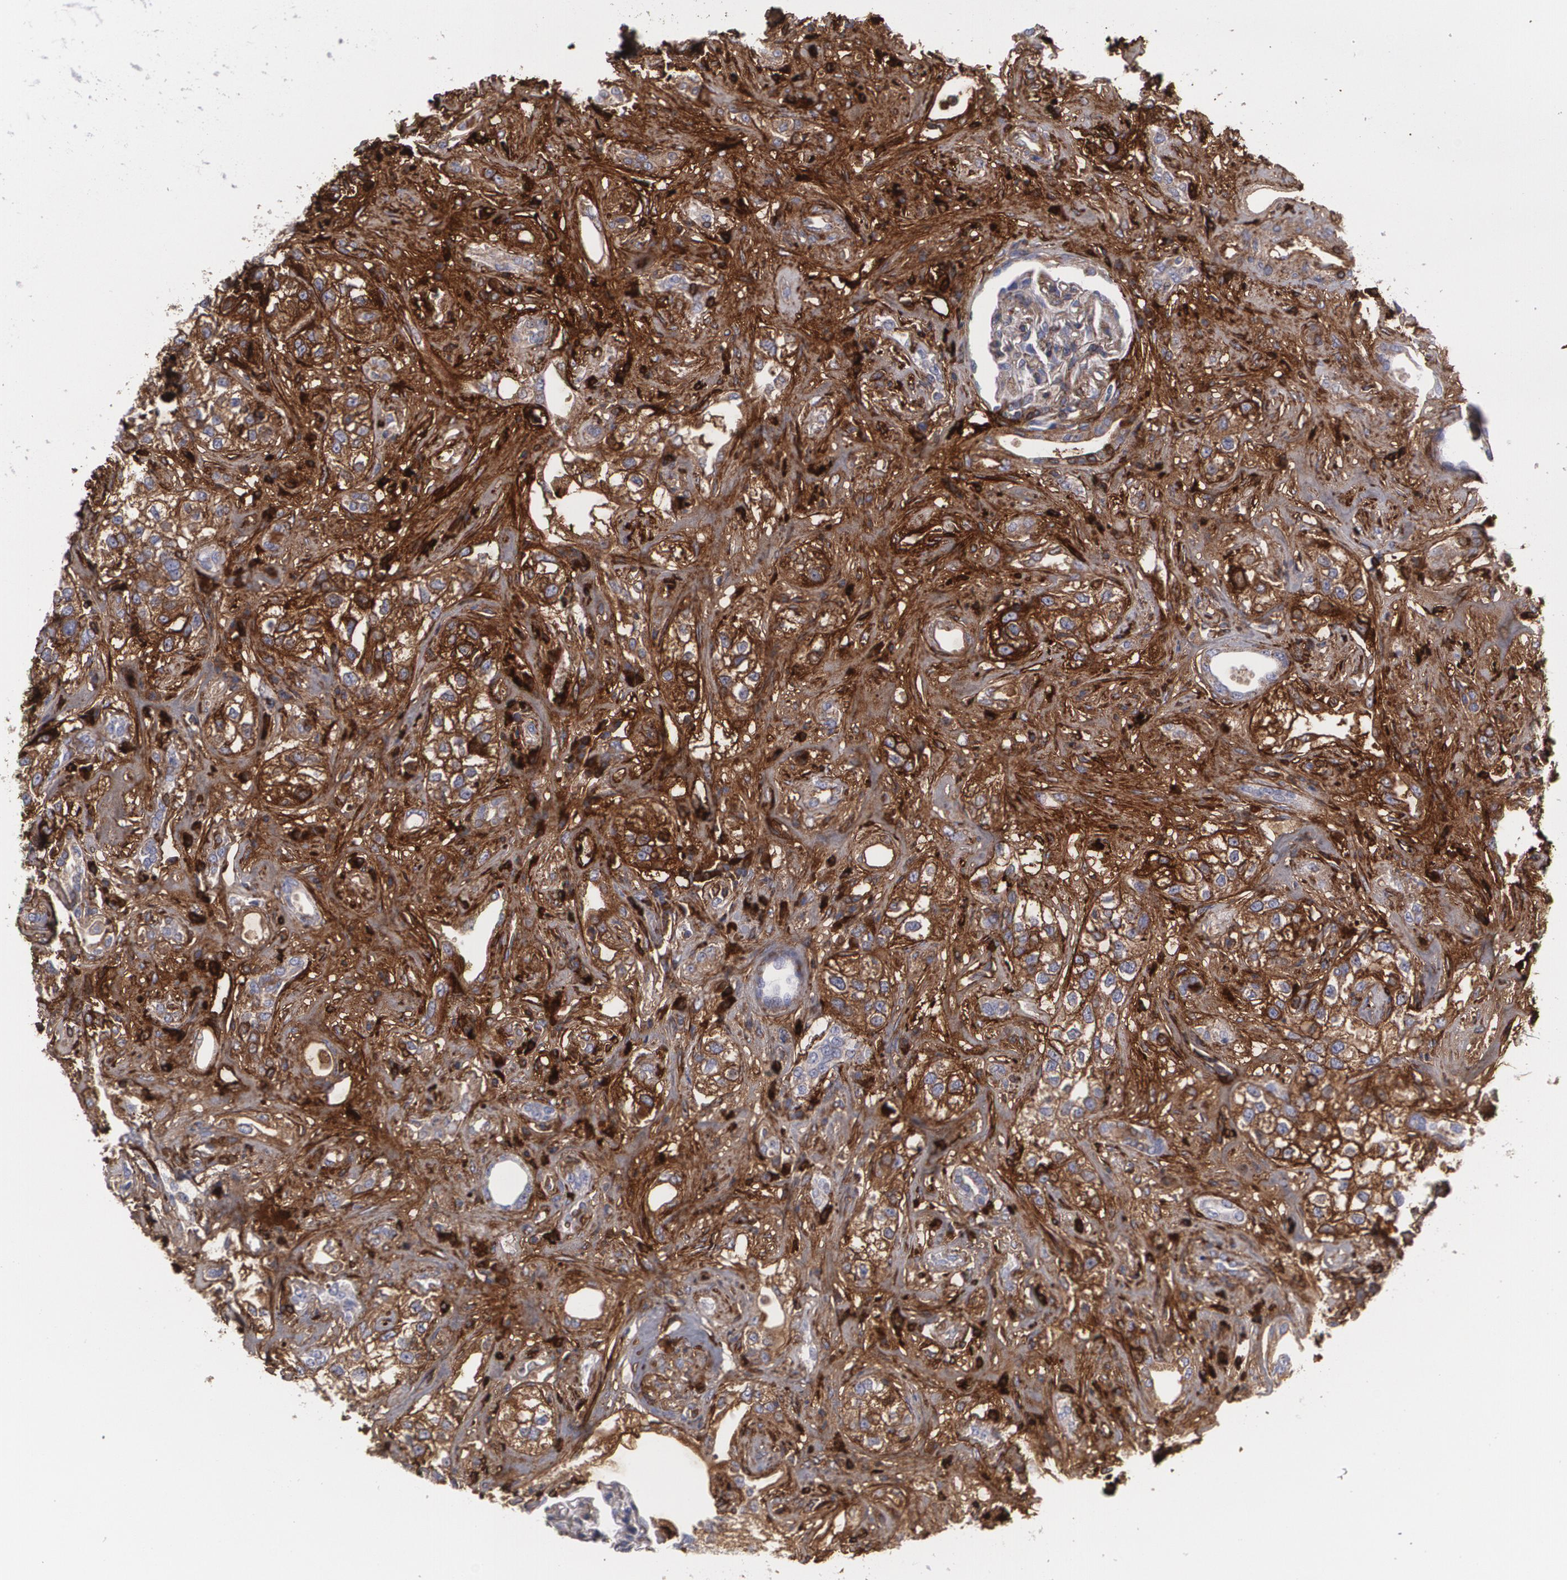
{"staining": {"intensity": "strong", "quantity": ">75%", "location": "cytoplasmic/membranous"}, "tissue": "renal cancer", "cell_type": "Tumor cells", "image_type": "cancer", "snomed": [{"axis": "morphology", "description": "Adenocarcinoma, NOS"}, {"axis": "topography", "description": "Kidney"}], "caption": "A micrograph of renal cancer stained for a protein shows strong cytoplasmic/membranous brown staining in tumor cells. The staining was performed using DAB (3,3'-diaminobenzidine), with brown indicating positive protein expression. Nuclei are stained blue with hematoxylin.", "gene": "FBLN1", "patient": {"sex": "male", "age": 61}}